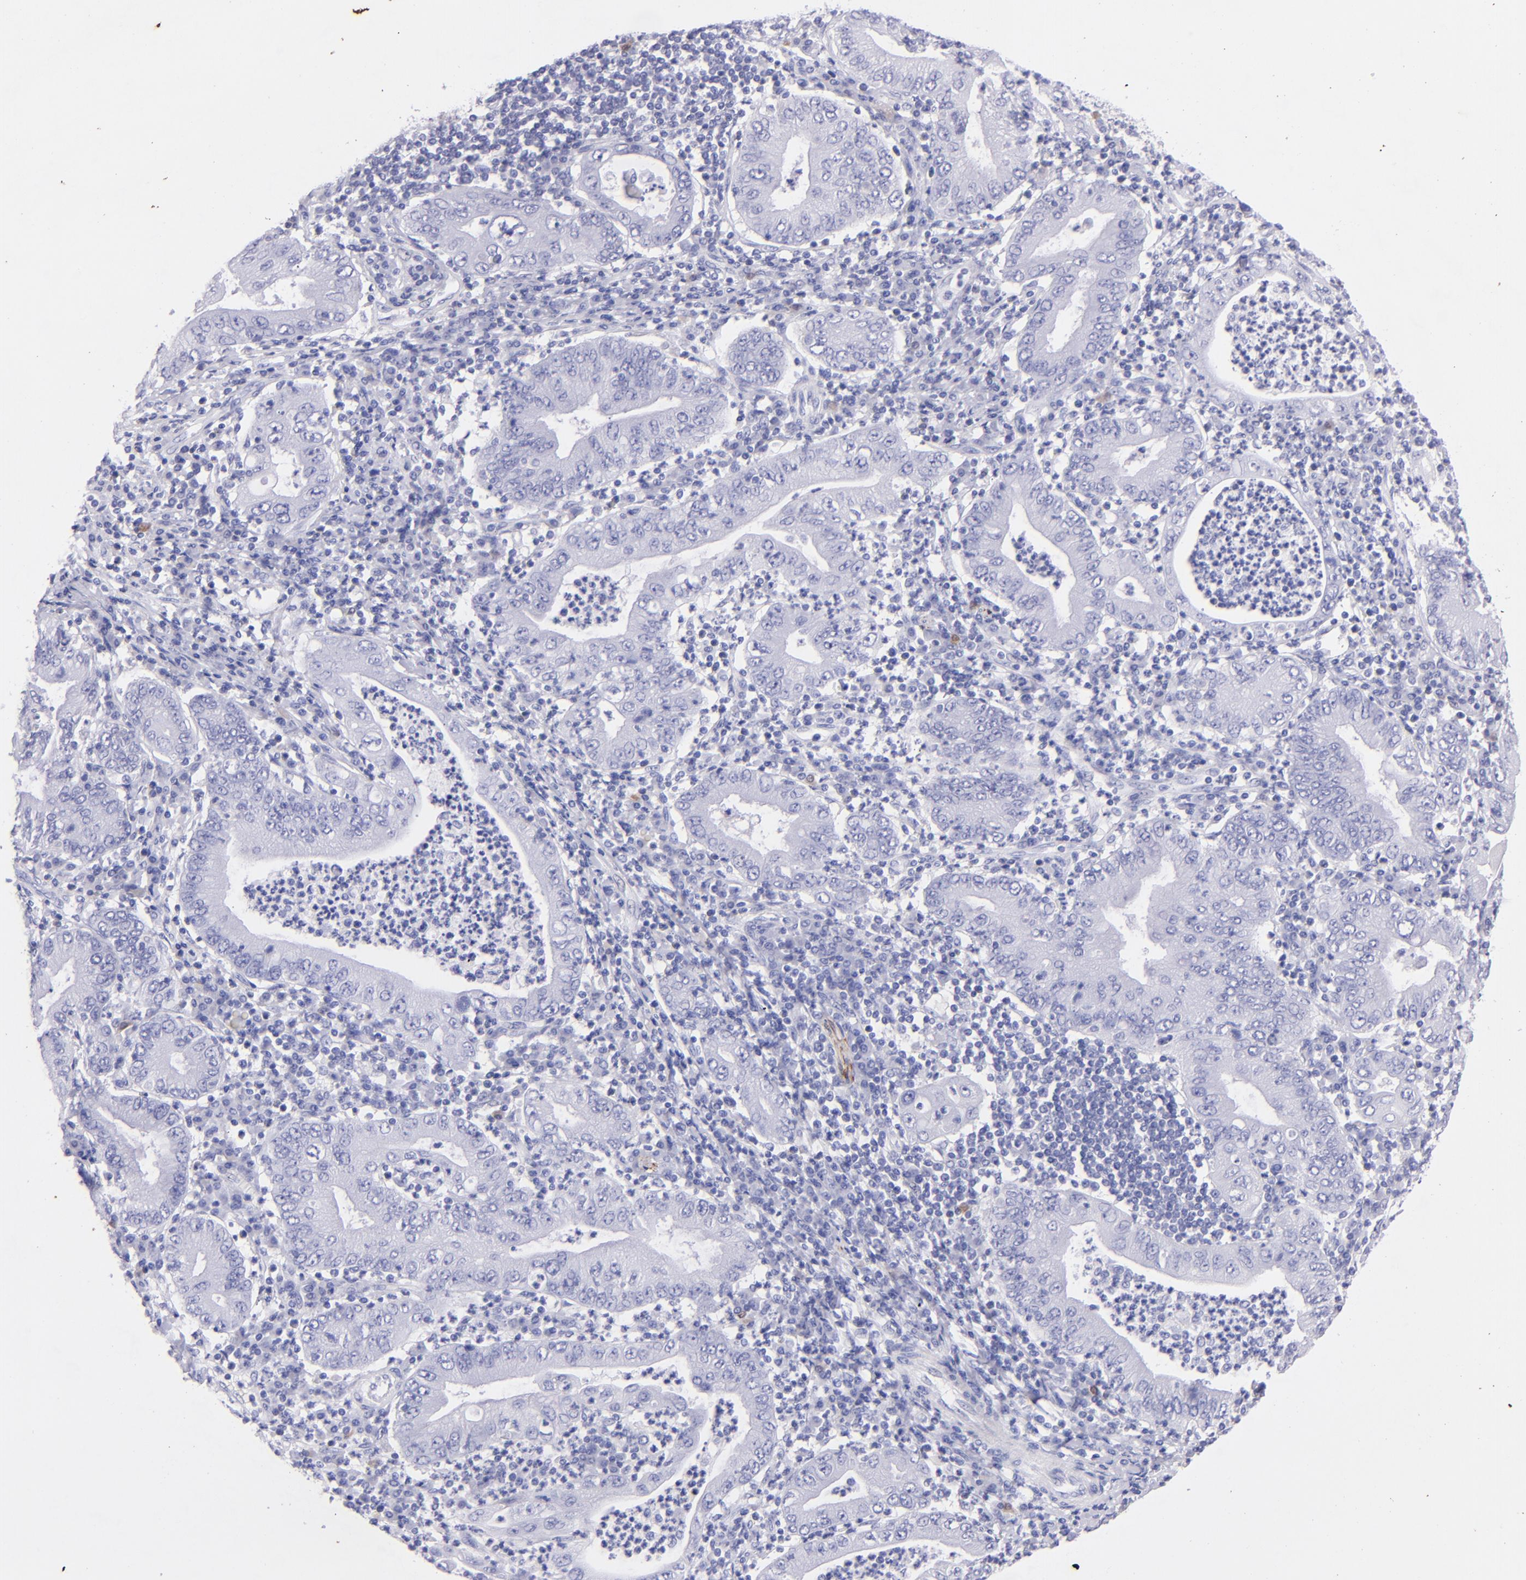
{"staining": {"intensity": "negative", "quantity": "none", "location": "none"}, "tissue": "stomach cancer", "cell_type": "Tumor cells", "image_type": "cancer", "snomed": [{"axis": "morphology", "description": "Normal tissue, NOS"}, {"axis": "morphology", "description": "Adenocarcinoma, NOS"}, {"axis": "topography", "description": "Esophagus"}, {"axis": "topography", "description": "Stomach, upper"}, {"axis": "topography", "description": "Peripheral nerve tissue"}], "caption": "Immunohistochemistry of adenocarcinoma (stomach) reveals no staining in tumor cells.", "gene": "UCHL1", "patient": {"sex": "male", "age": 62}}